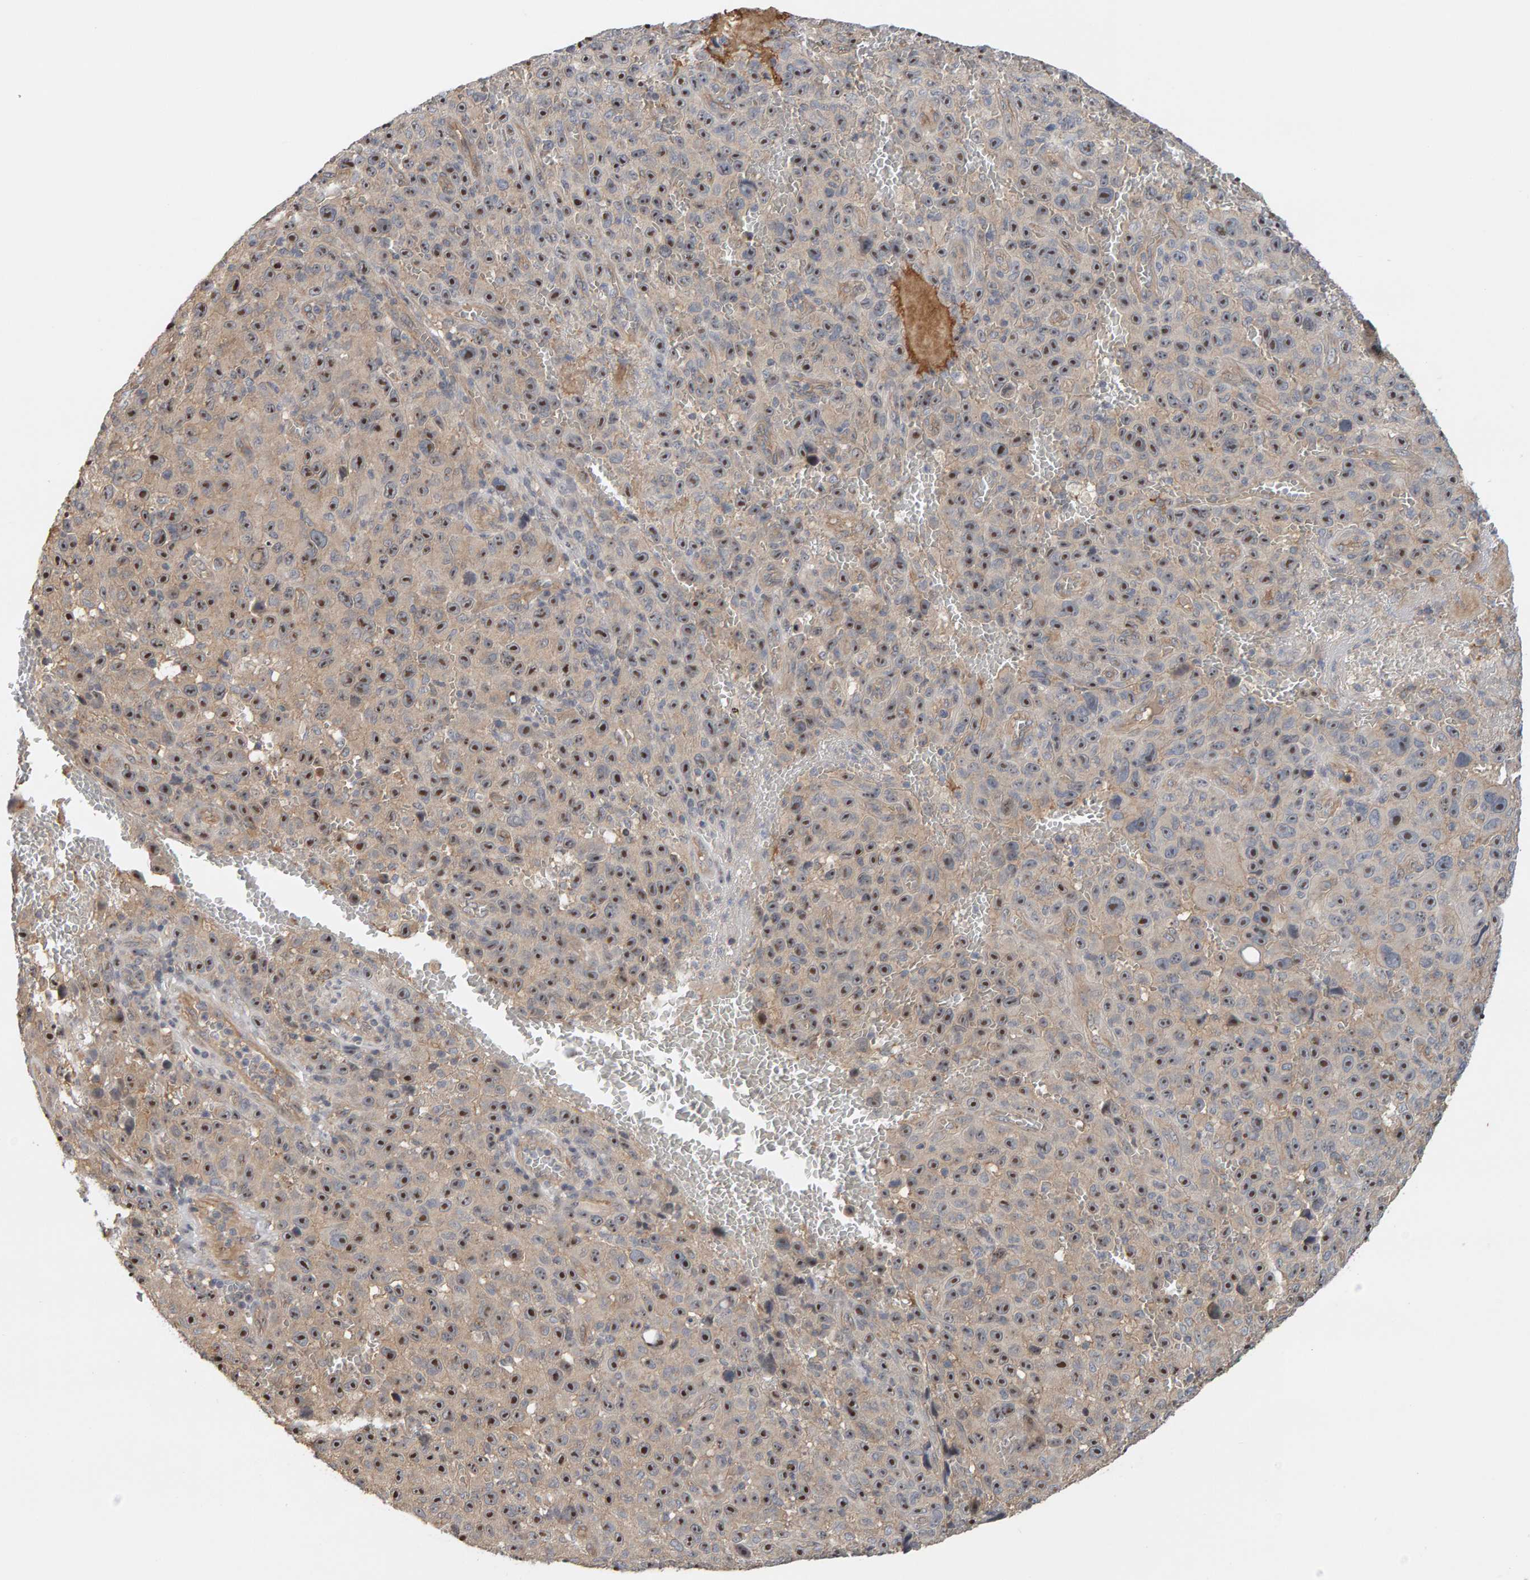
{"staining": {"intensity": "moderate", "quantity": ">75%", "location": "cytoplasmic/membranous,nuclear"}, "tissue": "melanoma", "cell_type": "Tumor cells", "image_type": "cancer", "snomed": [{"axis": "morphology", "description": "Malignant melanoma, NOS"}, {"axis": "topography", "description": "Skin"}], "caption": "Immunohistochemistry (IHC) photomicrograph of neoplastic tissue: malignant melanoma stained using IHC displays medium levels of moderate protein expression localized specifically in the cytoplasmic/membranous and nuclear of tumor cells, appearing as a cytoplasmic/membranous and nuclear brown color.", "gene": "PPP1R16A", "patient": {"sex": "female", "age": 82}}